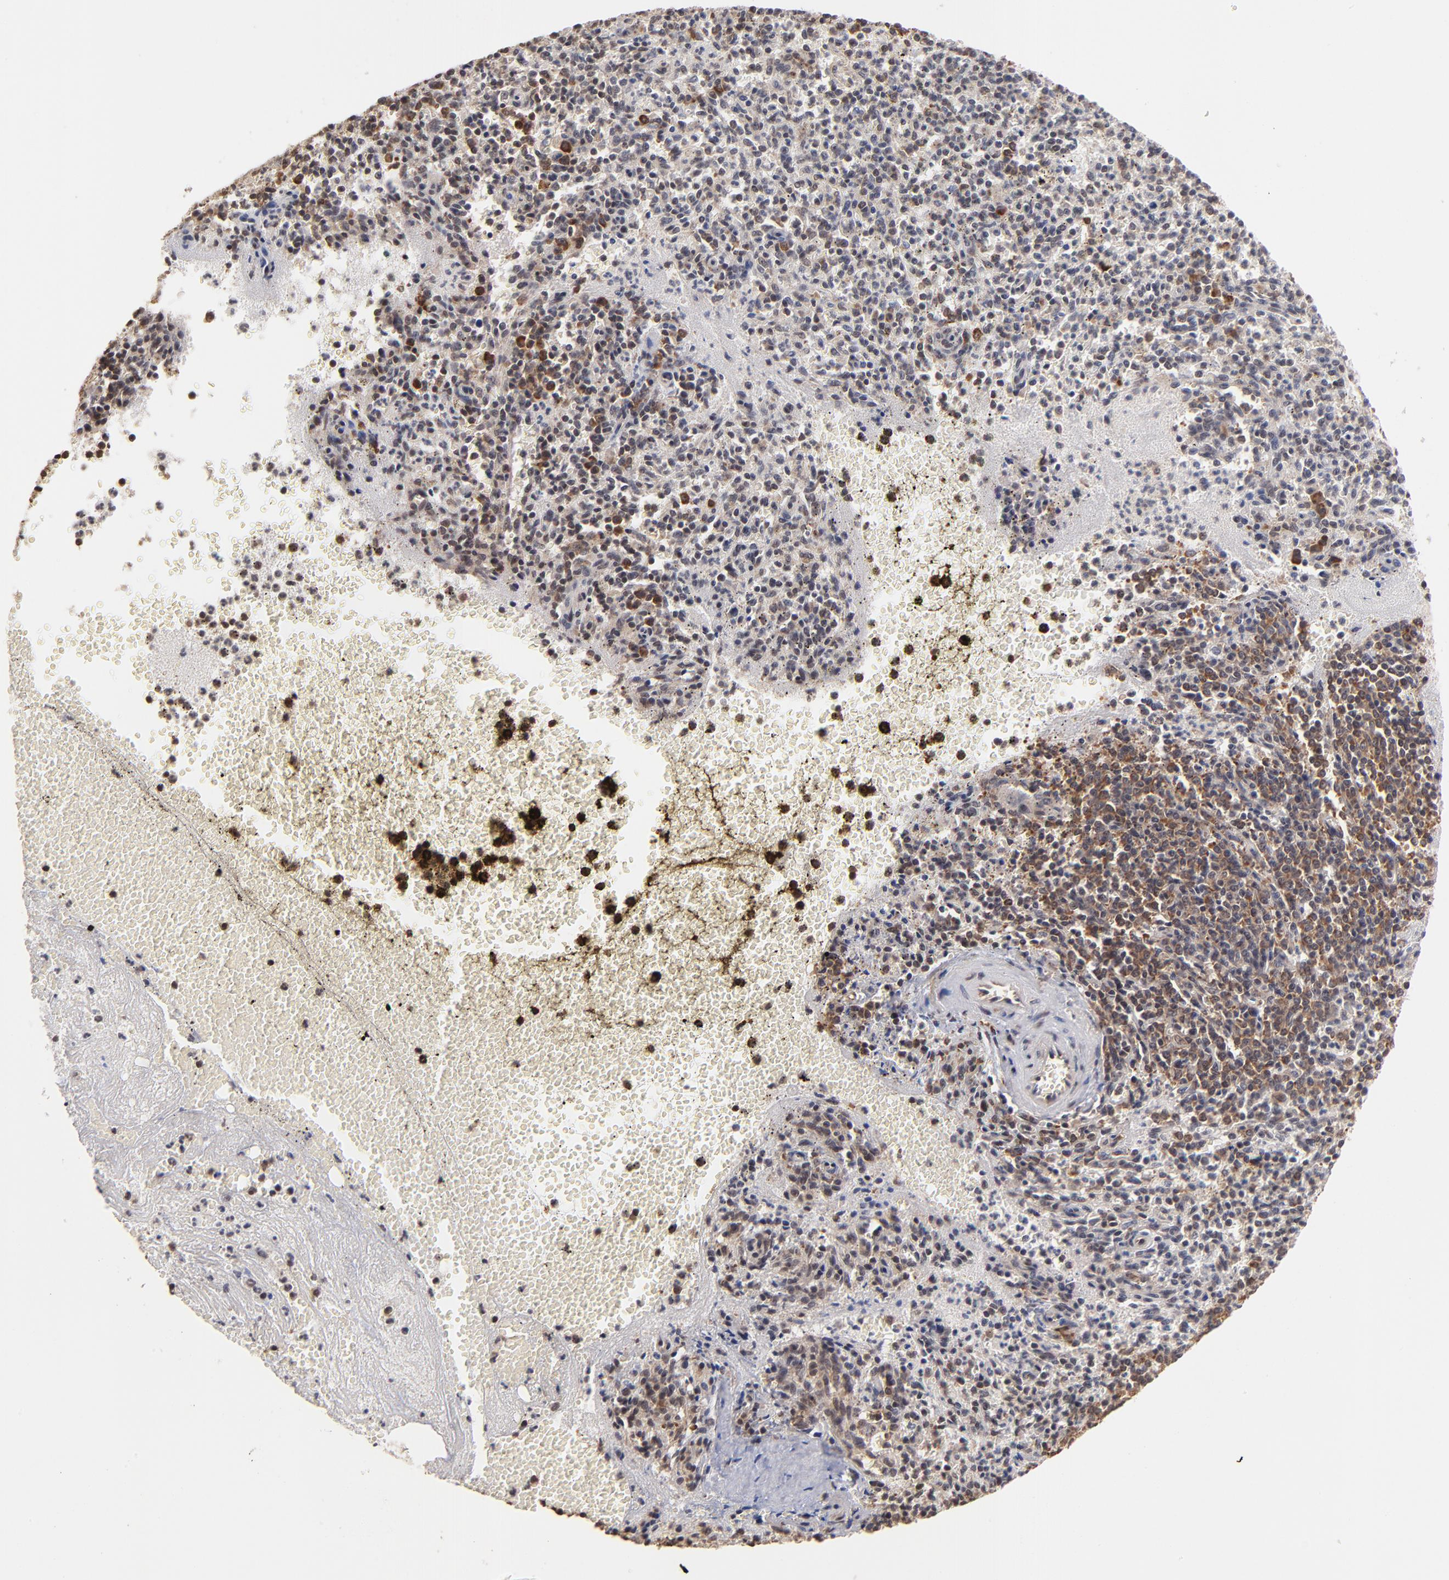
{"staining": {"intensity": "moderate", "quantity": "<25%", "location": "cytoplasmic/membranous"}, "tissue": "spleen", "cell_type": "Cells in red pulp", "image_type": "normal", "snomed": [{"axis": "morphology", "description": "Normal tissue, NOS"}, {"axis": "topography", "description": "Spleen"}], "caption": "This is a micrograph of immunohistochemistry (IHC) staining of benign spleen, which shows moderate staining in the cytoplasmic/membranous of cells in red pulp.", "gene": "BRPF1", "patient": {"sex": "male", "age": 72}}